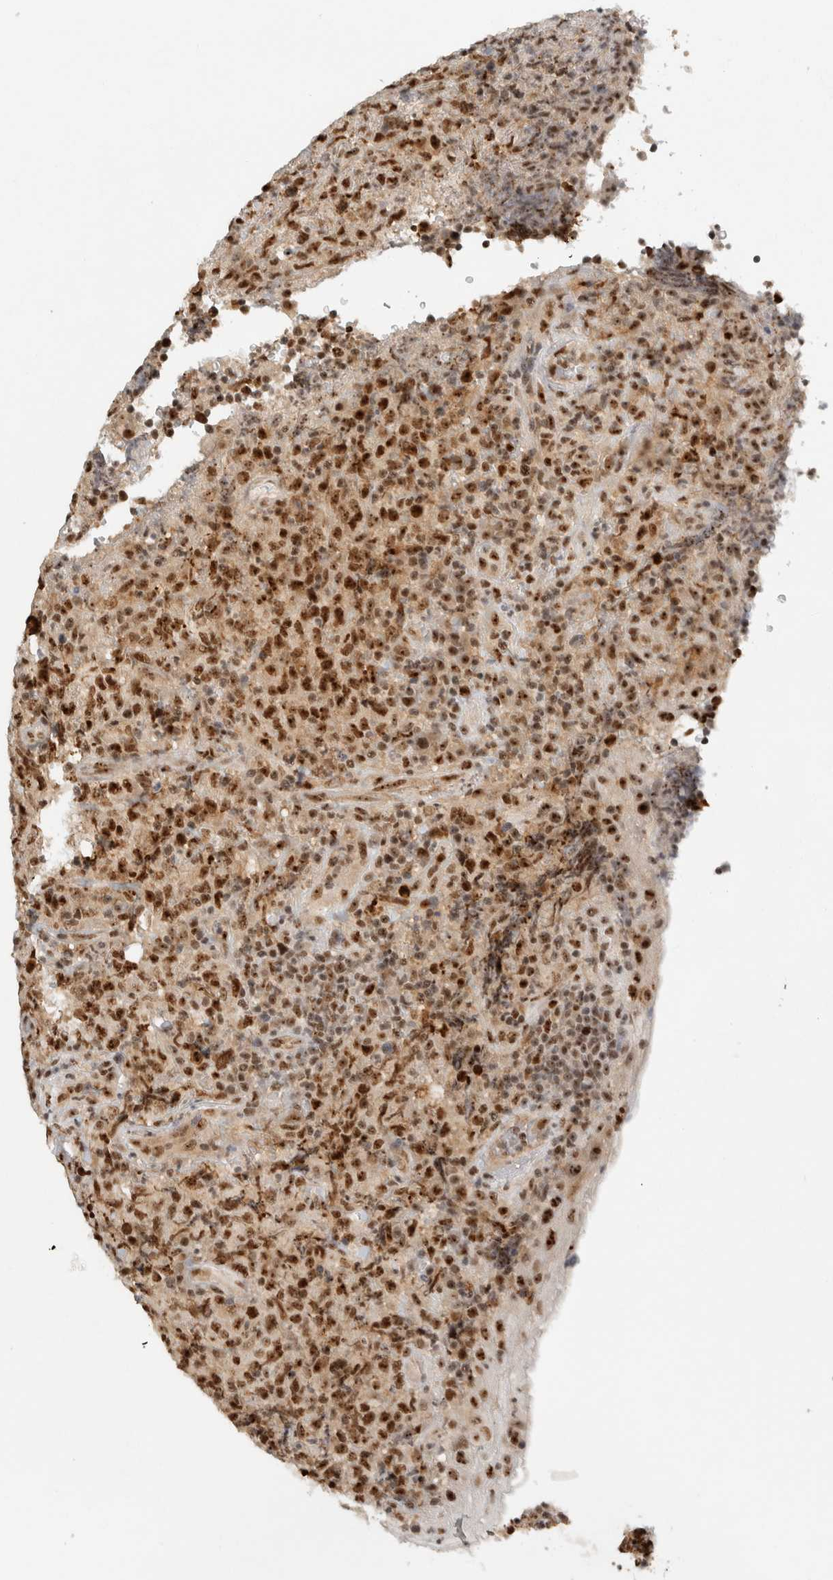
{"staining": {"intensity": "strong", "quantity": ">75%", "location": "nuclear"}, "tissue": "lymphoma", "cell_type": "Tumor cells", "image_type": "cancer", "snomed": [{"axis": "morphology", "description": "Malignant lymphoma, non-Hodgkin's type, High grade"}, {"axis": "topography", "description": "Tonsil"}], "caption": "Immunohistochemistry micrograph of neoplastic tissue: human malignant lymphoma, non-Hodgkin's type (high-grade) stained using immunohistochemistry (IHC) reveals high levels of strong protein expression localized specifically in the nuclear of tumor cells, appearing as a nuclear brown color.", "gene": "EBNA1BP2", "patient": {"sex": "female", "age": 36}}